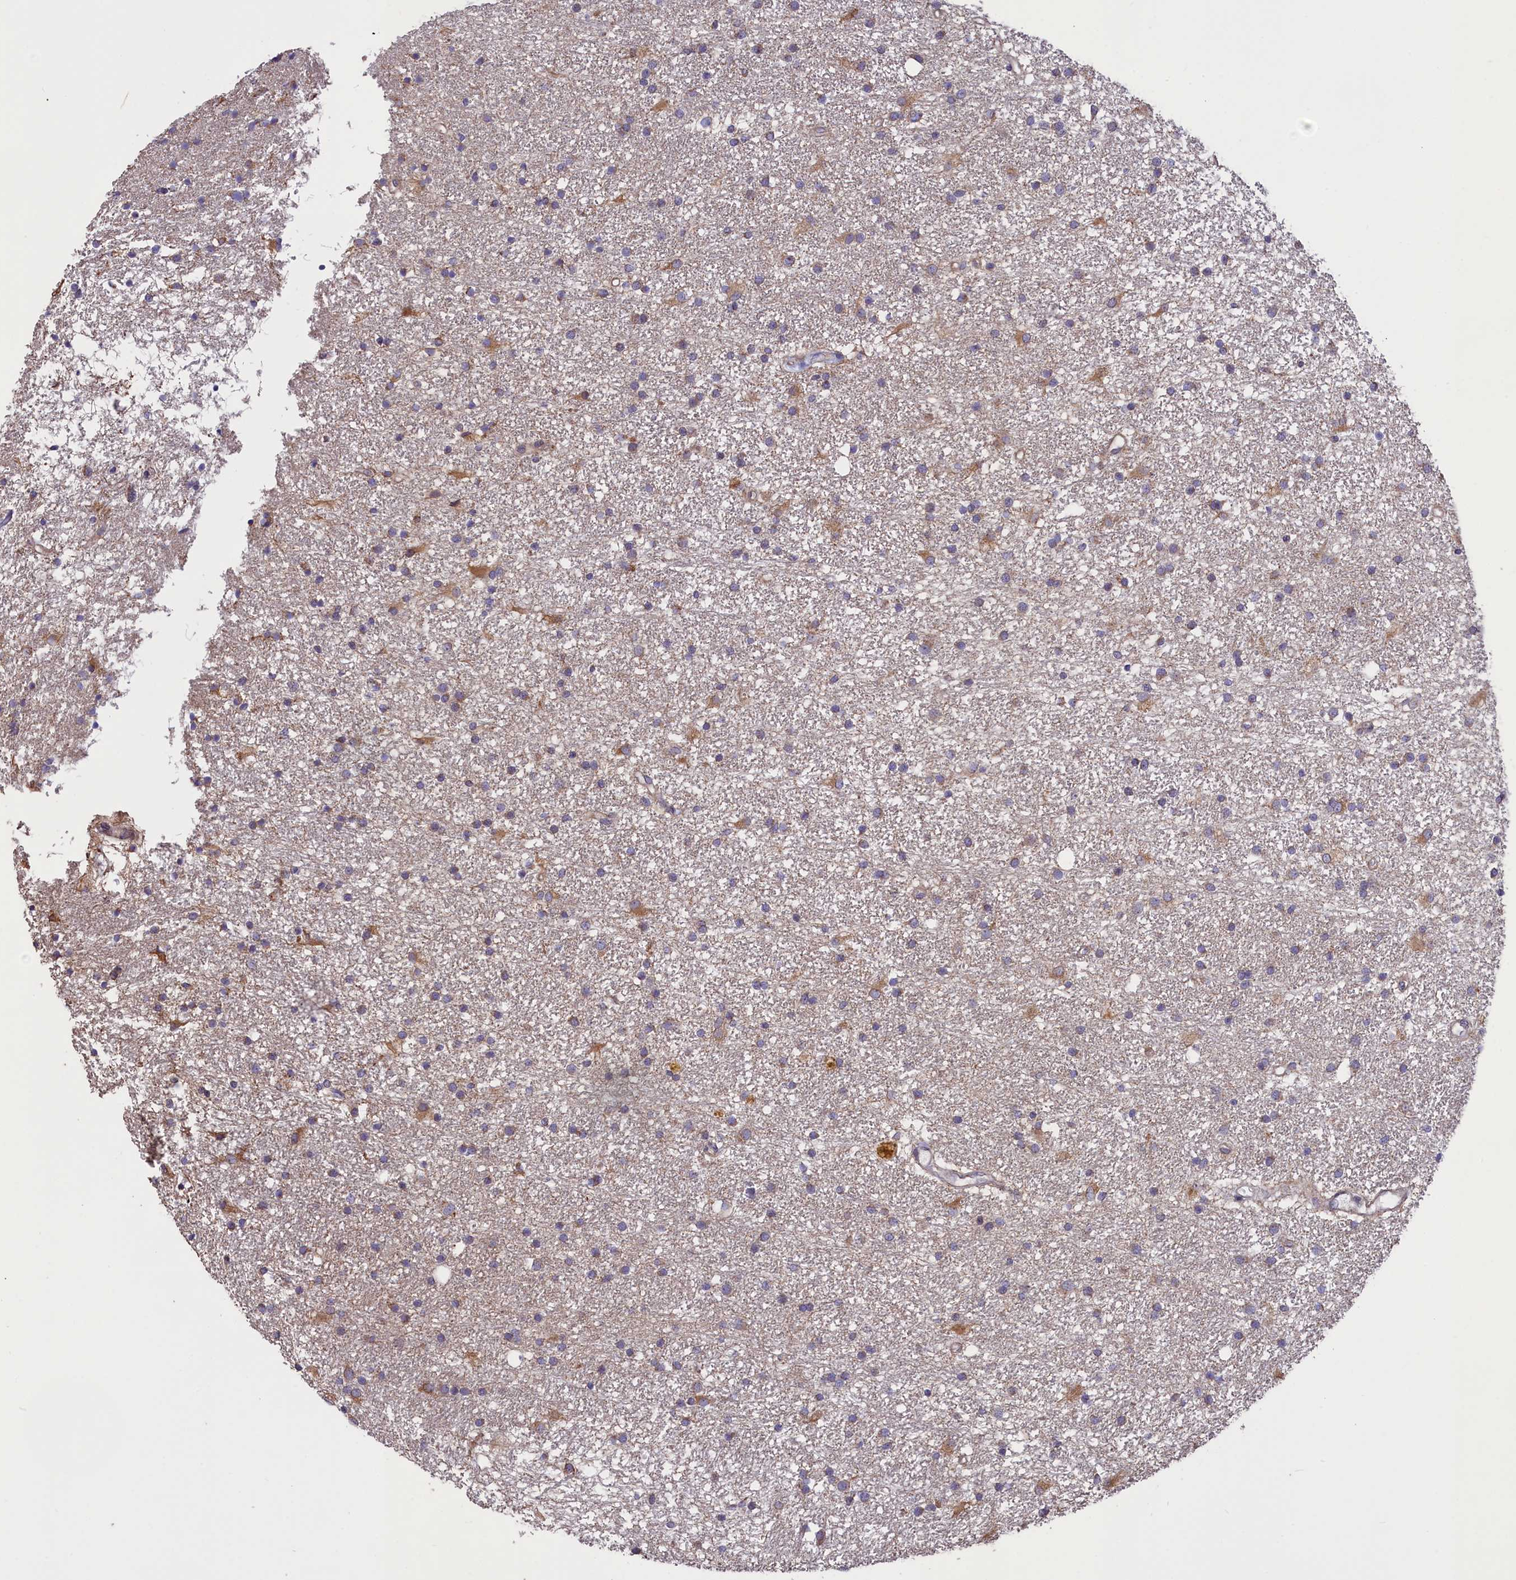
{"staining": {"intensity": "moderate", "quantity": "<25%", "location": "cytoplasmic/membranous"}, "tissue": "glioma", "cell_type": "Tumor cells", "image_type": "cancer", "snomed": [{"axis": "morphology", "description": "Glioma, malignant, High grade"}, {"axis": "topography", "description": "Brain"}], "caption": "Immunohistochemistry (IHC) of human glioma displays low levels of moderate cytoplasmic/membranous expression in approximately <25% of tumor cells. (Brightfield microscopy of DAB IHC at high magnification).", "gene": "CYP2U1", "patient": {"sex": "male", "age": 77}}